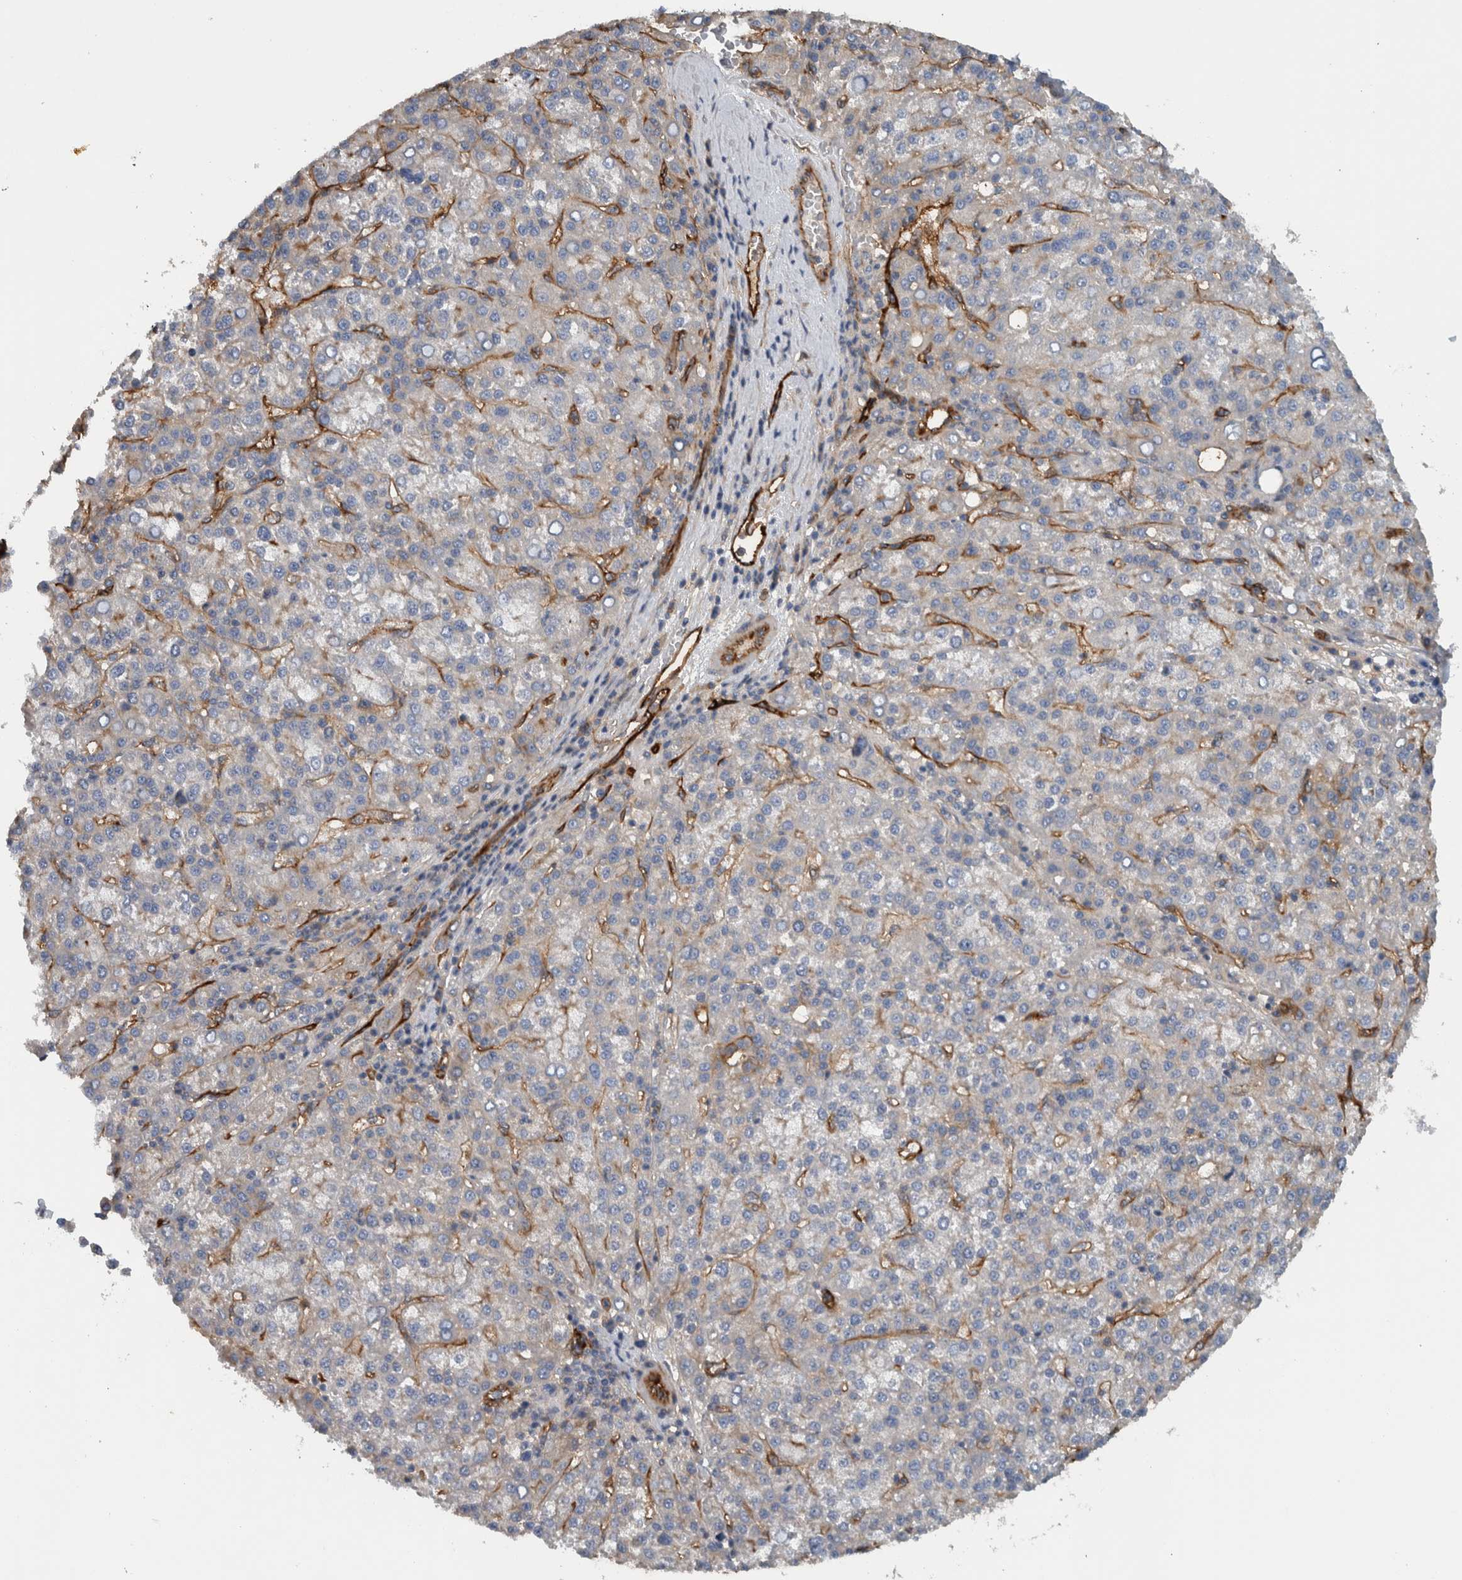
{"staining": {"intensity": "negative", "quantity": "none", "location": "none"}, "tissue": "liver cancer", "cell_type": "Tumor cells", "image_type": "cancer", "snomed": [{"axis": "morphology", "description": "Carcinoma, Hepatocellular, NOS"}, {"axis": "topography", "description": "Liver"}], "caption": "Tumor cells show no significant protein expression in liver cancer (hepatocellular carcinoma).", "gene": "CD59", "patient": {"sex": "female", "age": 58}}